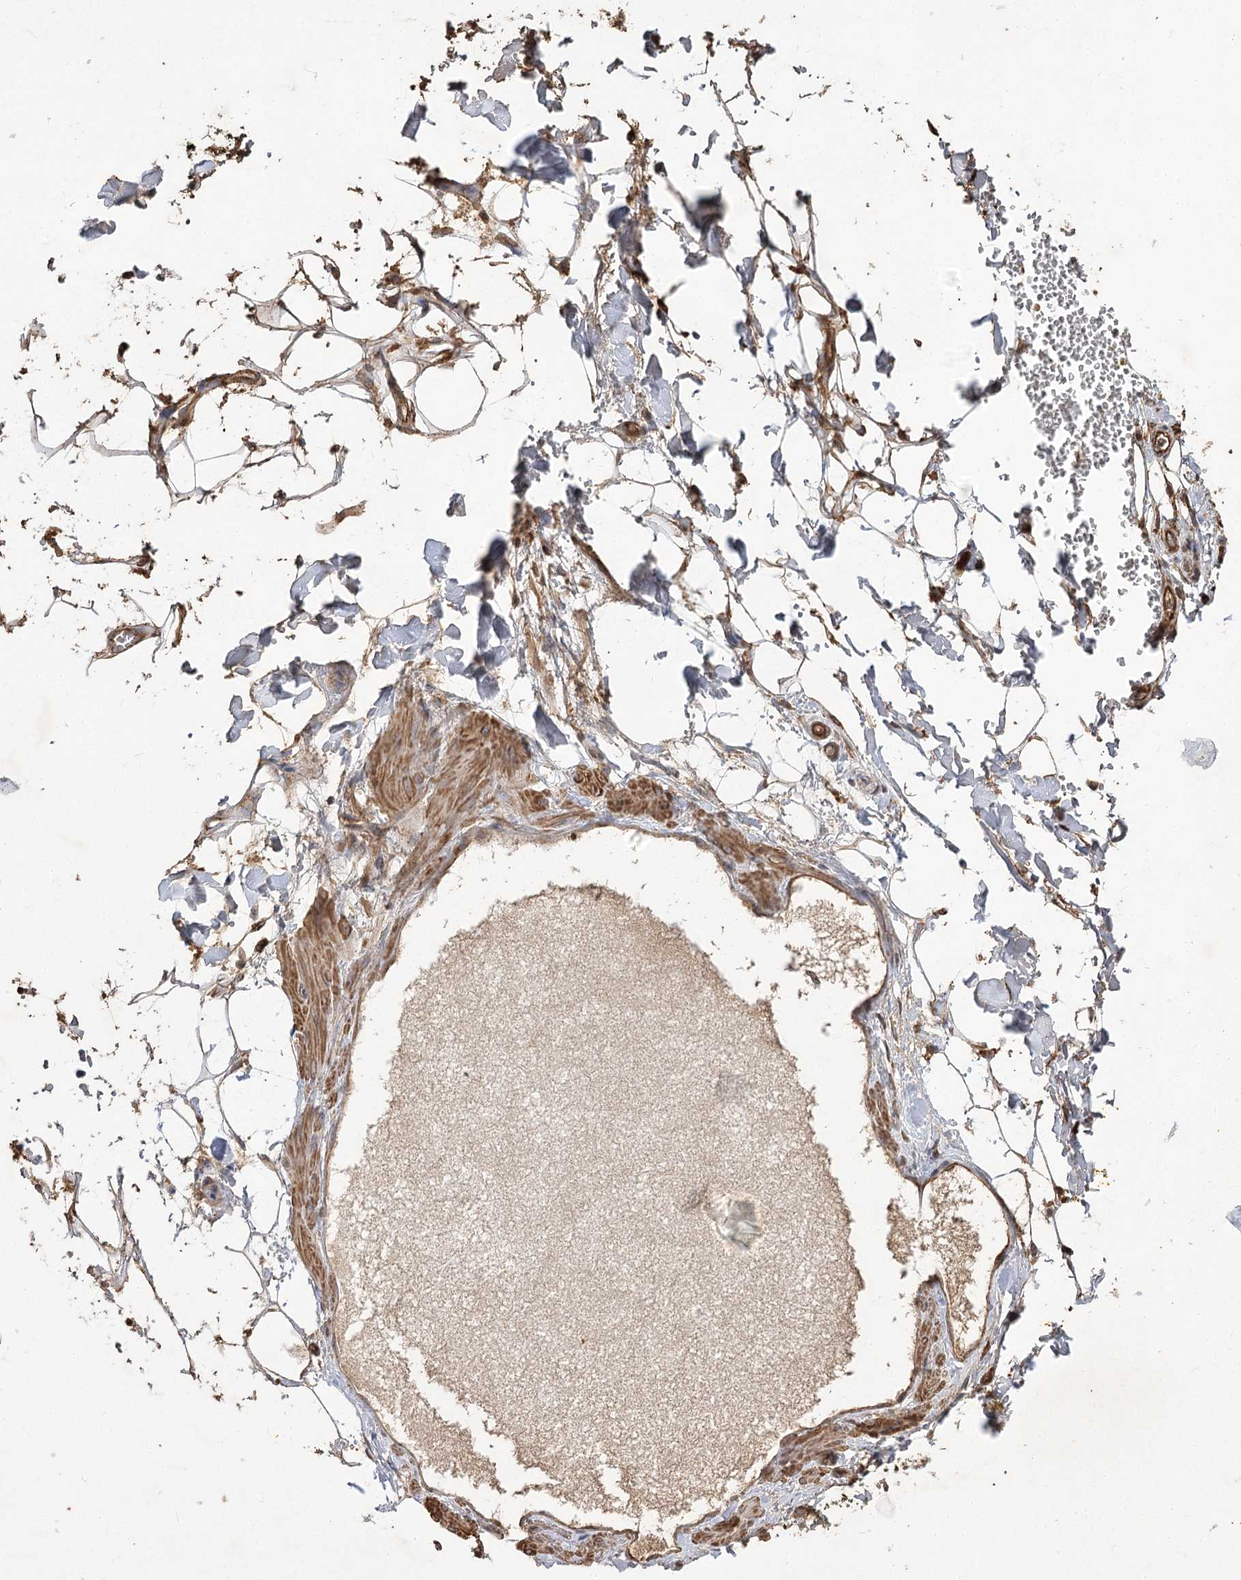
{"staining": {"intensity": "moderate", "quantity": "25%-75%", "location": "cytoplasmic/membranous"}, "tissue": "adipose tissue", "cell_type": "Adipocytes", "image_type": "normal", "snomed": [{"axis": "morphology", "description": "Normal tissue, NOS"}, {"axis": "morphology", "description": "Adenocarcinoma, NOS"}, {"axis": "topography", "description": "Pancreas"}, {"axis": "topography", "description": "Peripheral nerve tissue"}], "caption": "Immunohistochemical staining of normal human adipose tissue displays moderate cytoplasmic/membranous protein staining in approximately 25%-75% of adipocytes.", "gene": "RNF24", "patient": {"sex": "male", "age": 59}}